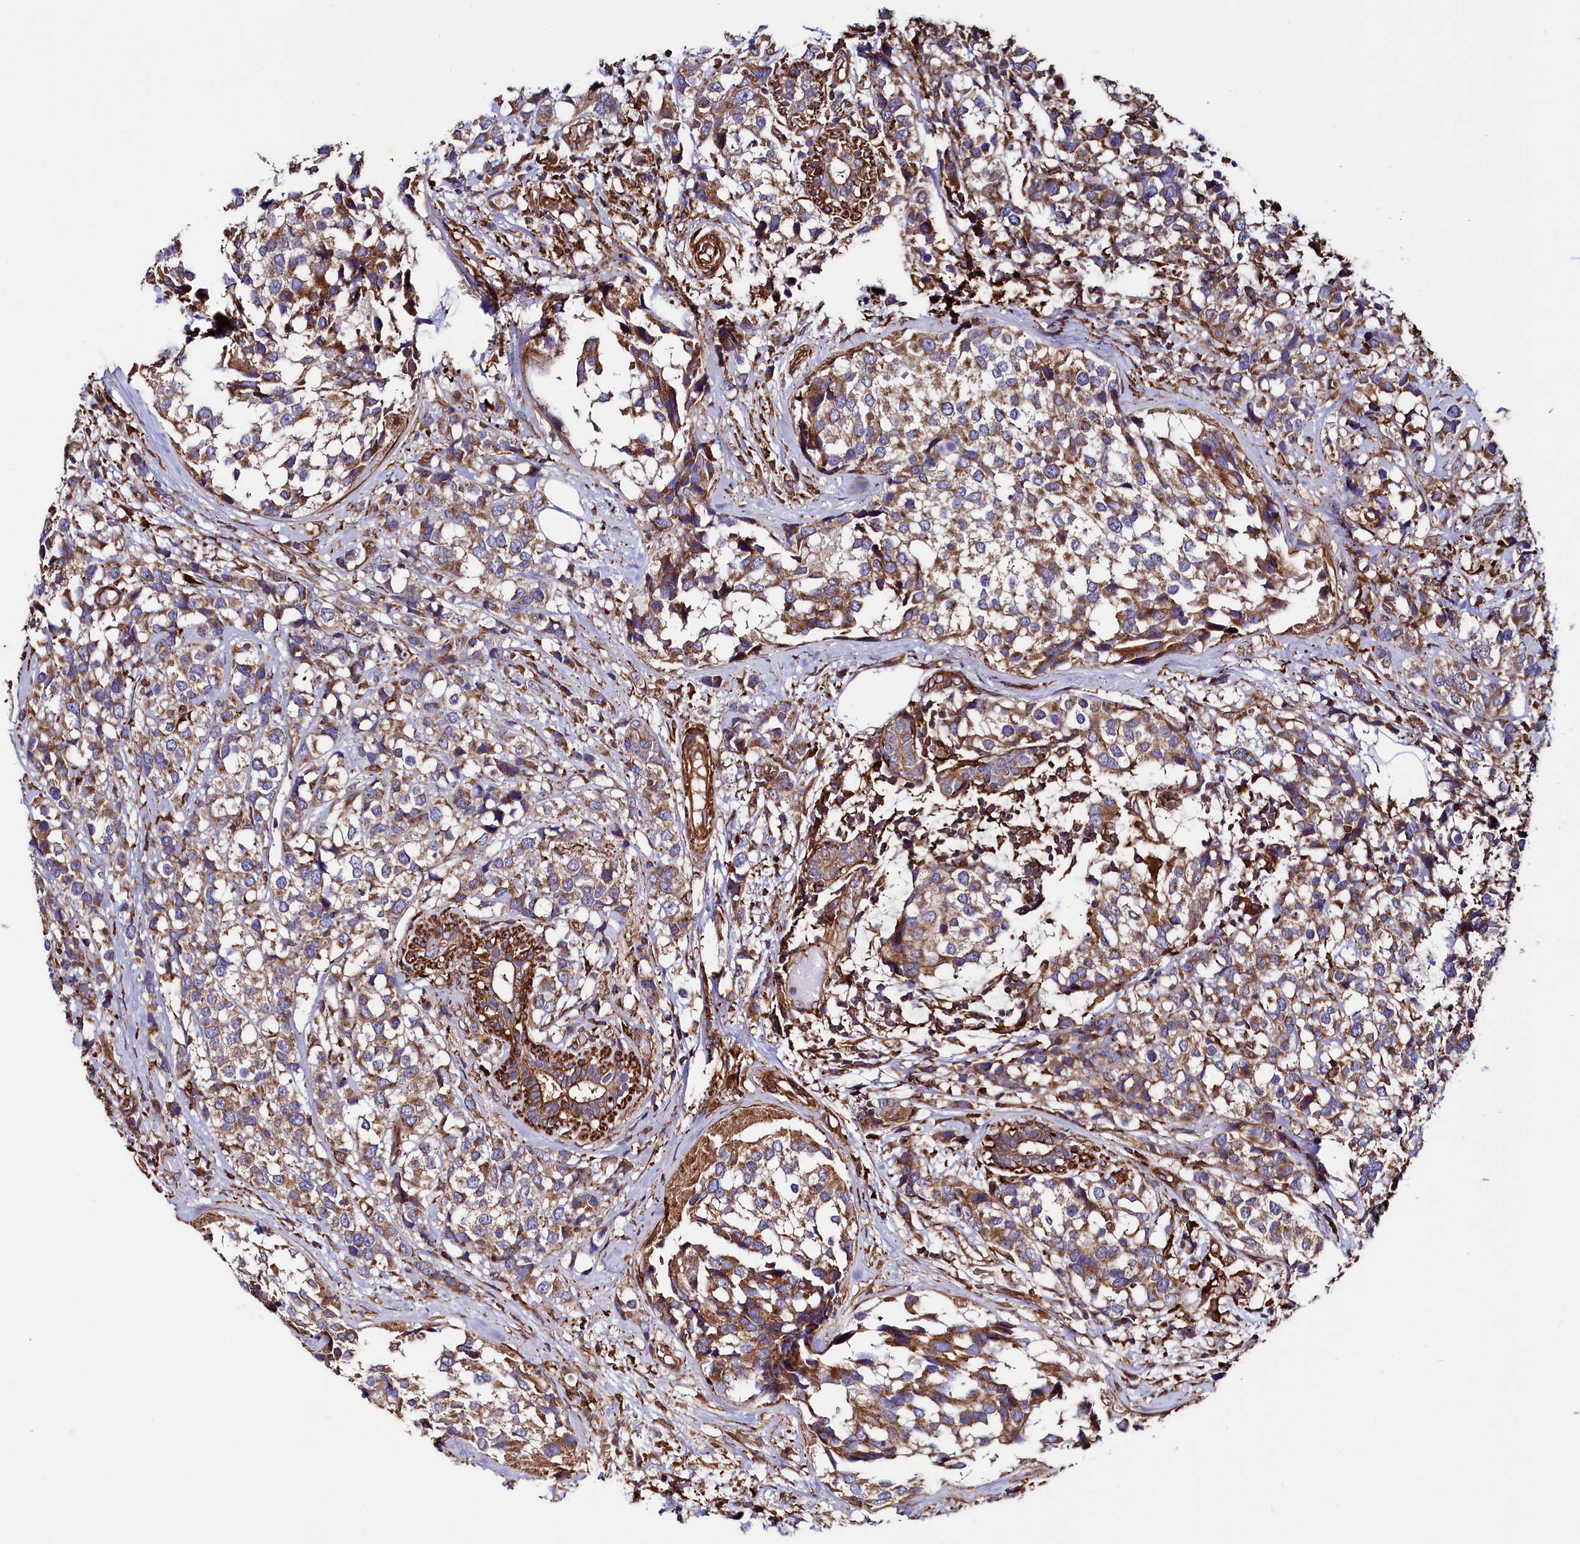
{"staining": {"intensity": "moderate", "quantity": ">75%", "location": "cytoplasmic/membranous"}, "tissue": "breast cancer", "cell_type": "Tumor cells", "image_type": "cancer", "snomed": [{"axis": "morphology", "description": "Lobular carcinoma"}, {"axis": "topography", "description": "Breast"}], "caption": "A photomicrograph of breast lobular carcinoma stained for a protein reveals moderate cytoplasmic/membranous brown staining in tumor cells.", "gene": "STAMBPL1", "patient": {"sex": "female", "age": 59}}